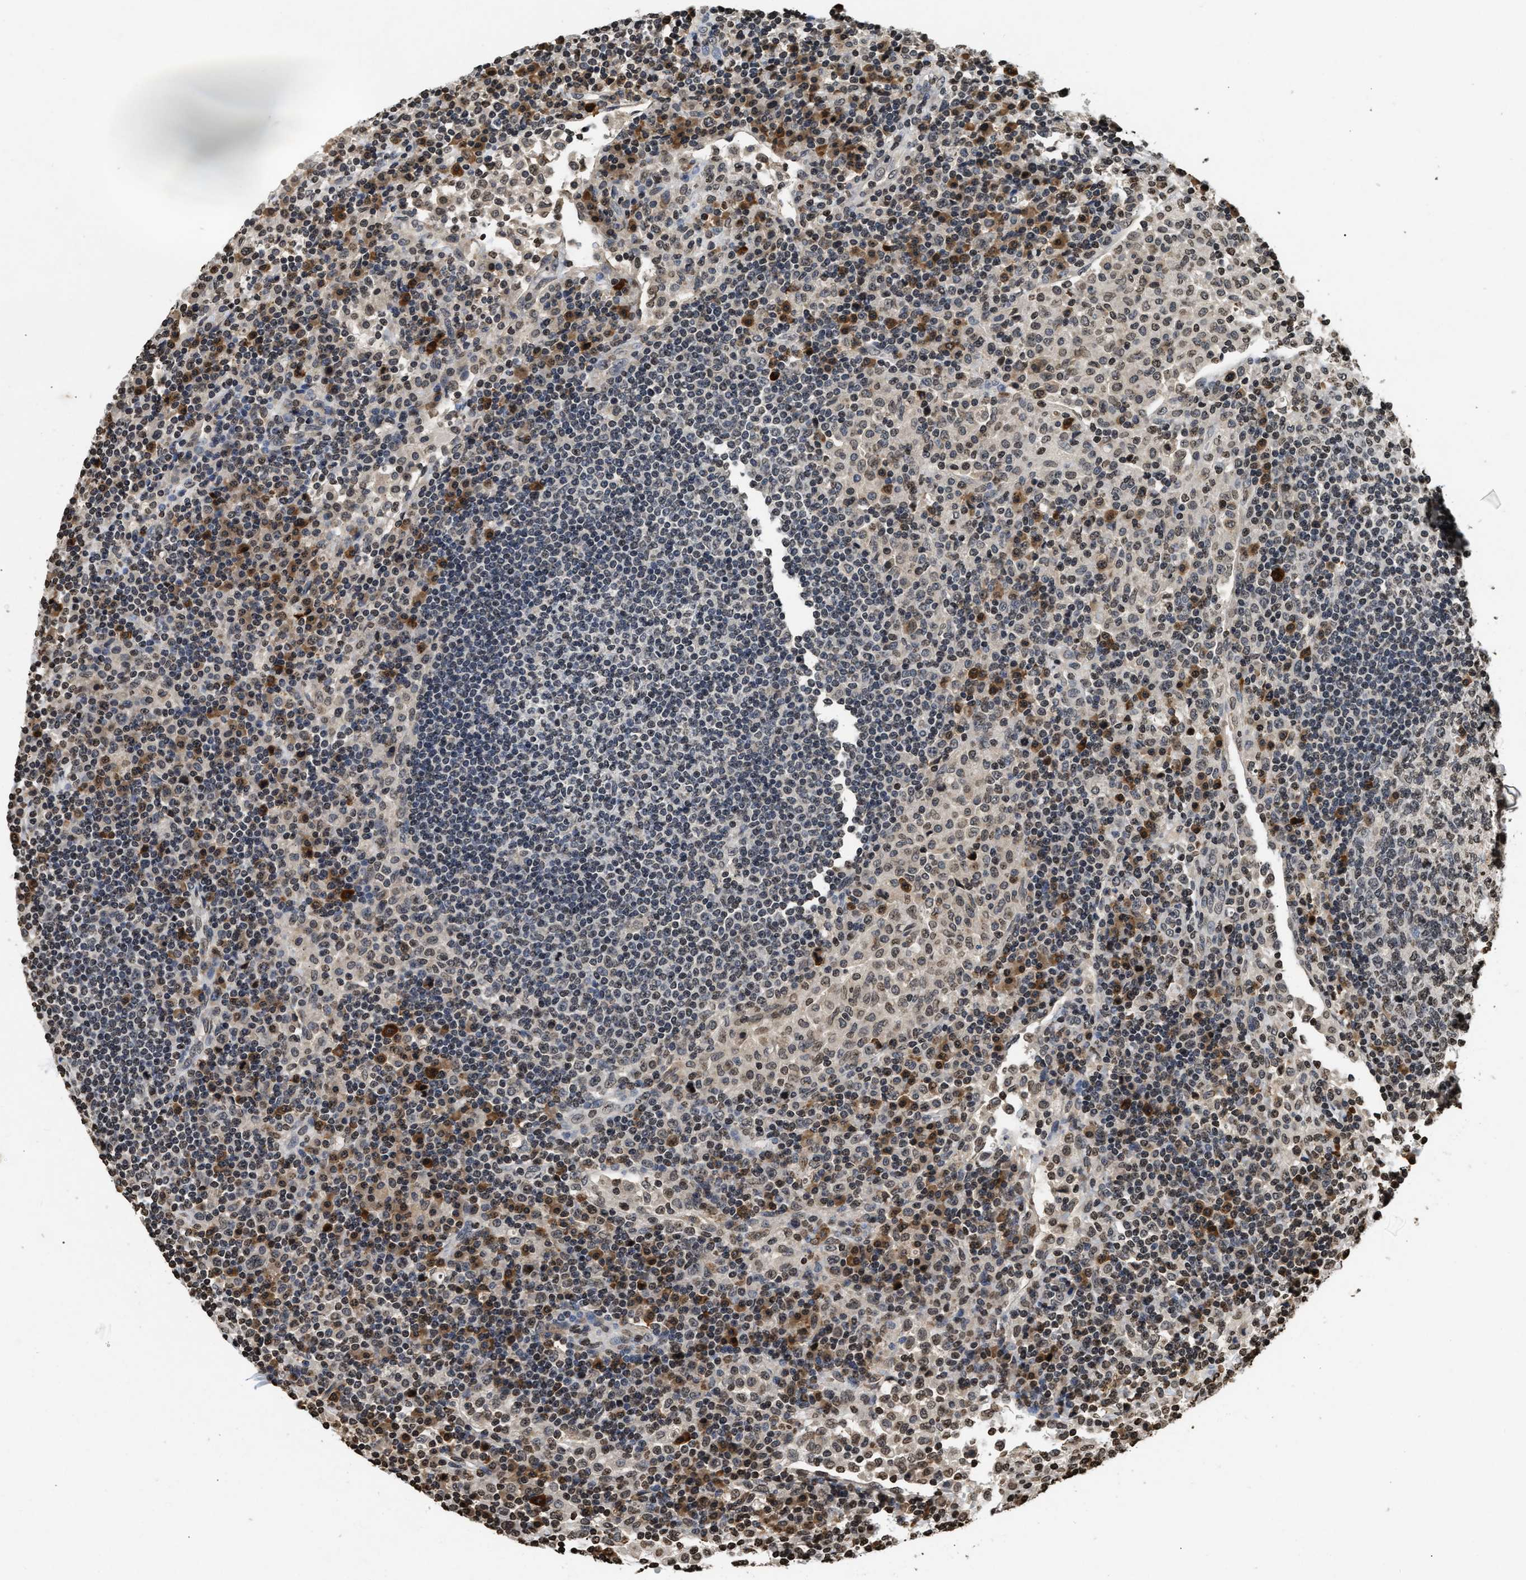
{"staining": {"intensity": "weak", "quantity": ">75%", "location": "nuclear"}, "tissue": "lymph node", "cell_type": "Germinal center cells", "image_type": "normal", "snomed": [{"axis": "morphology", "description": "Normal tissue, NOS"}, {"axis": "topography", "description": "Lymph node"}], "caption": "Germinal center cells show low levels of weak nuclear expression in about >75% of cells in unremarkable human lymph node. (Brightfield microscopy of DAB IHC at high magnification).", "gene": "DNASE1L3", "patient": {"sex": "female", "age": 53}}